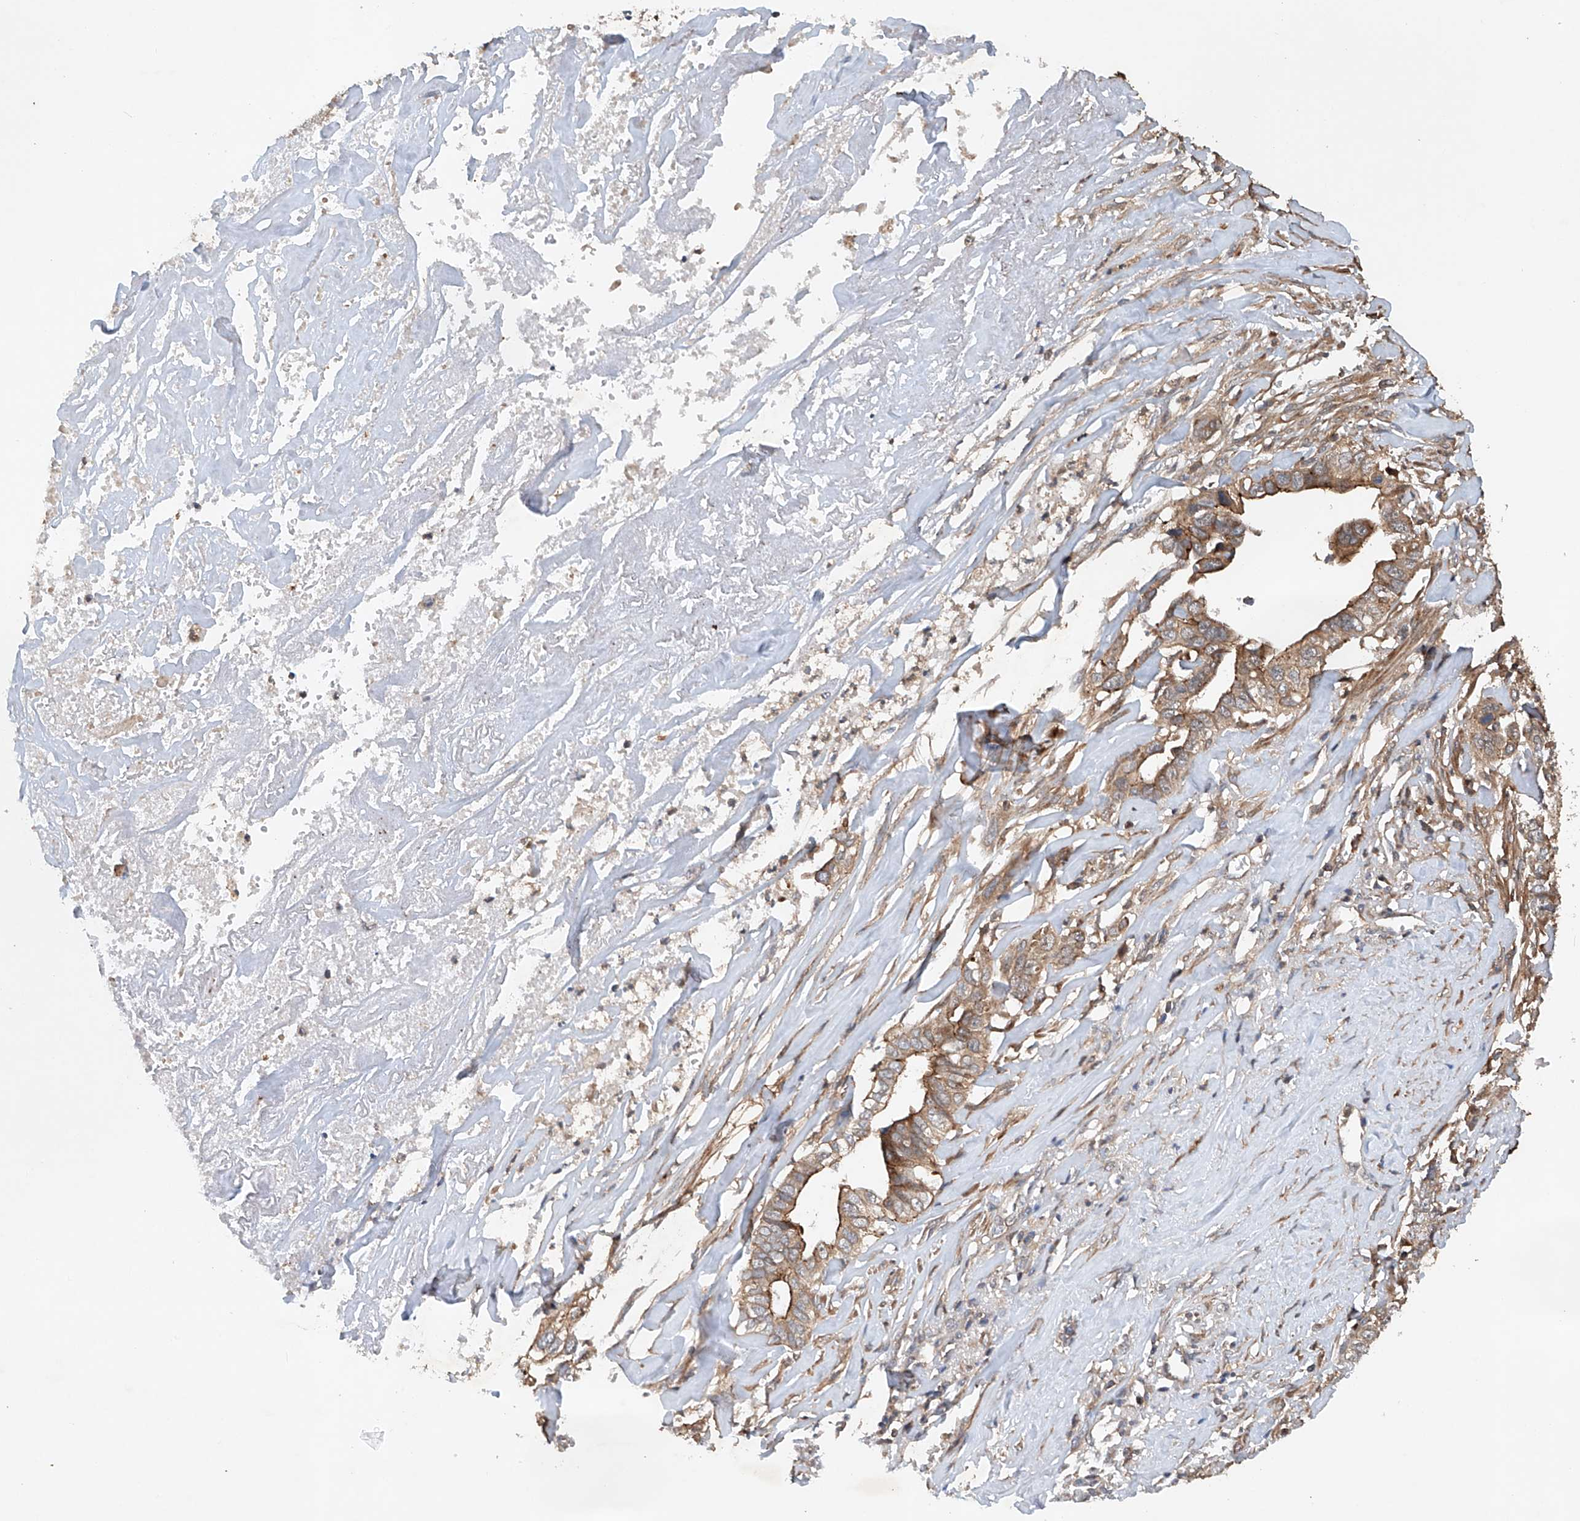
{"staining": {"intensity": "moderate", "quantity": ">75%", "location": "cytoplasmic/membranous"}, "tissue": "liver cancer", "cell_type": "Tumor cells", "image_type": "cancer", "snomed": [{"axis": "morphology", "description": "Cholangiocarcinoma"}, {"axis": "topography", "description": "Liver"}], "caption": "IHC staining of liver cholangiocarcinoma, which exhibits medium levels of moderate cytoplasmic/membranous positivity in approximately >75% of tumor cells indicating moderate cytoplasmic/membranous protein positivity. The staining was performed using DAB (3,3'-diaminobenzidine) (brown) for protein detection and nuclei were counterstained in hematoxylin (blue).", "gene": "CEP85L", "patient": {"sex": "female", "age": 79}}